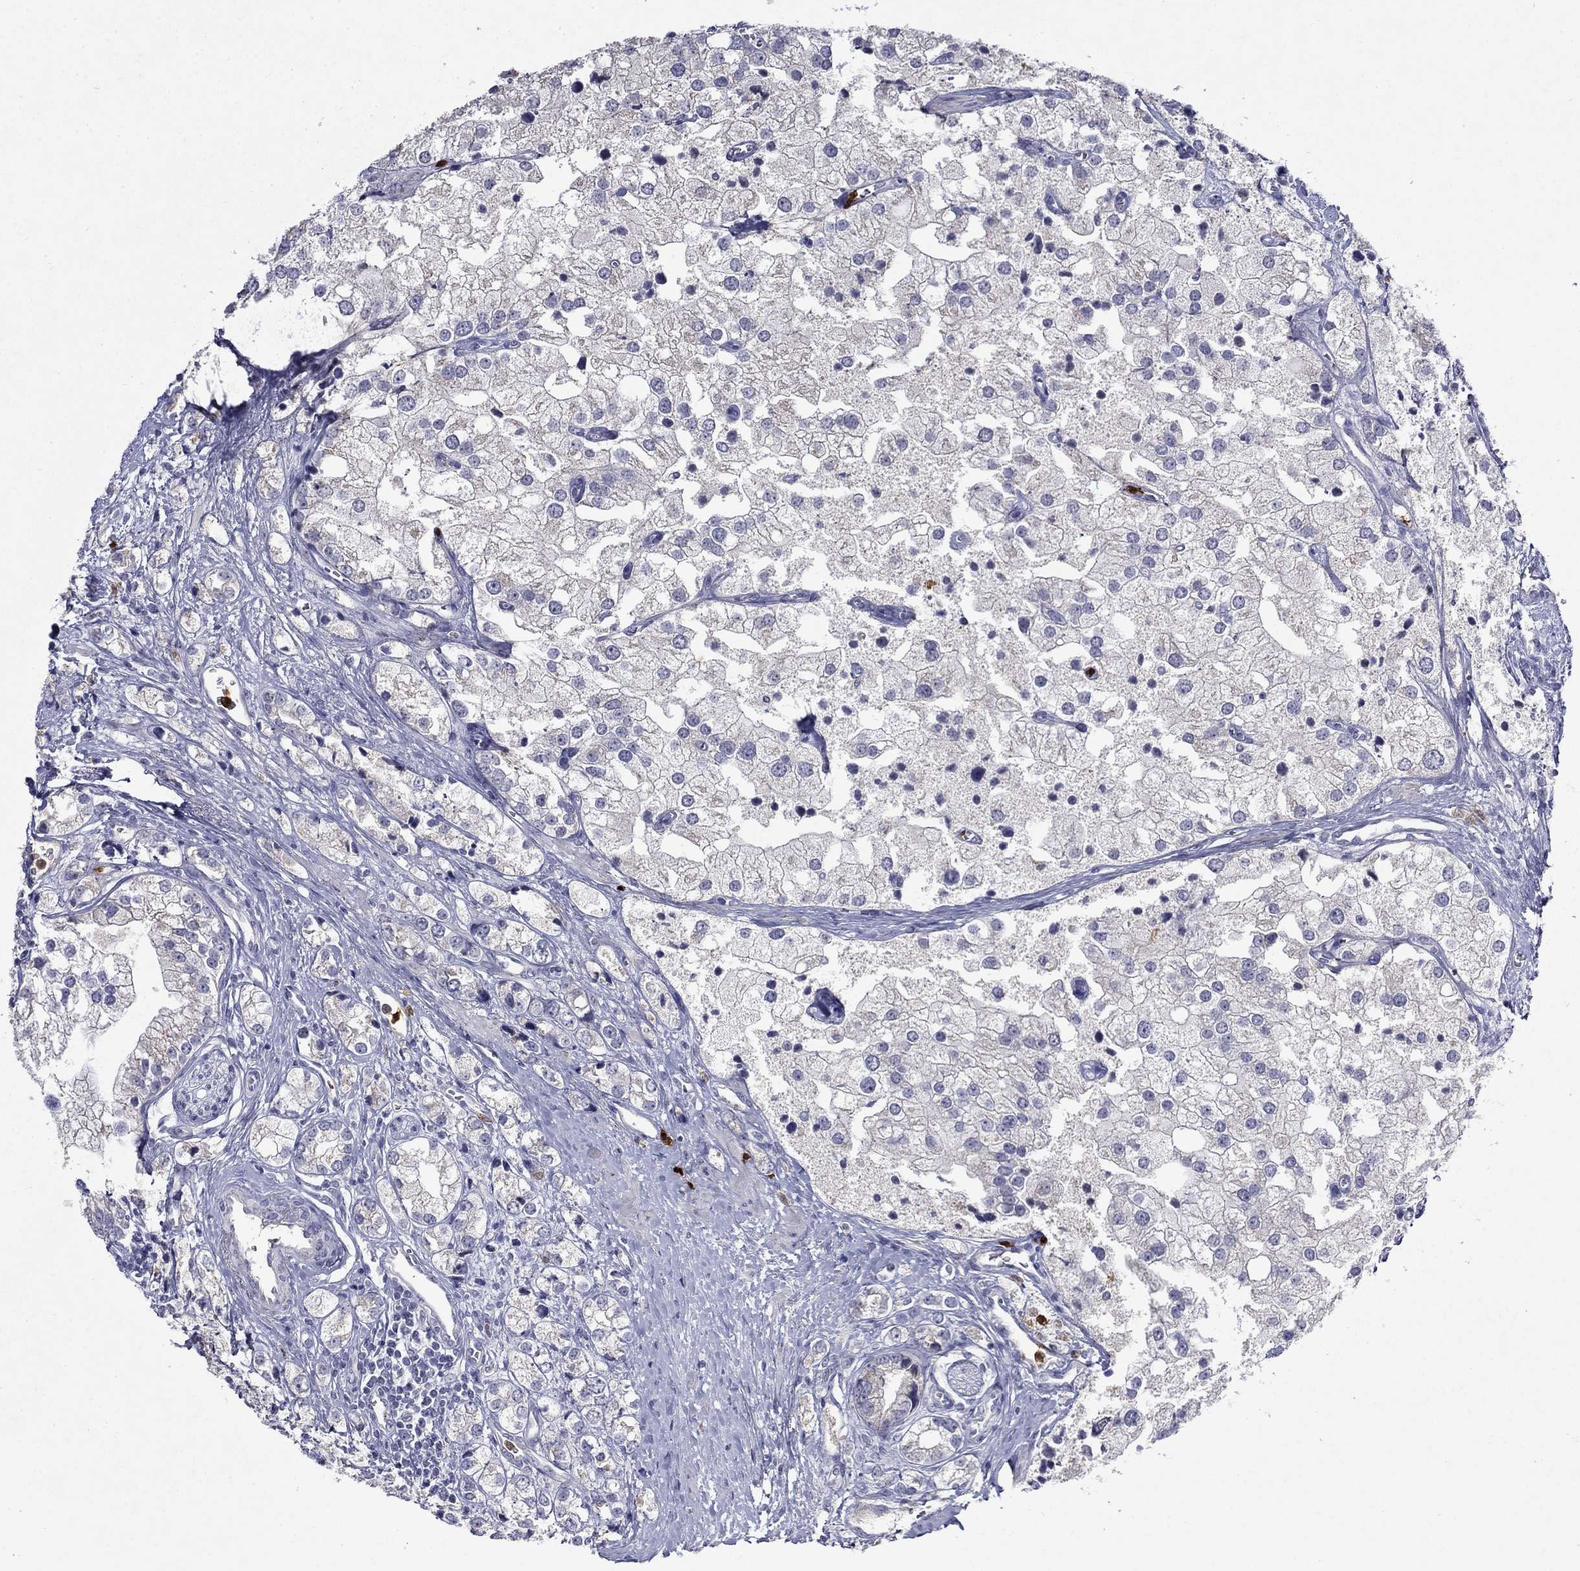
{"staining": {"intensity": "negative", "quantity": "none", "location": "none"}, "tissue": "prostate cancer", "cell_type": "Tumor cells", "image_type": "cancer", "snomed": [{"axis": "morphology", "description": "Adenocarcinoma, NOS"}, {"axis": "topography", "description": "Prostate and seminal vesicle, NOS"}, {"axis": "topography", "description": "Prostate"}], "caption": "DAB immunohistochemical staining of human adenocarcinoma (prostate) demonstrates no significant expression in tumor cells. (Brightfield microscopy of DAB (3,3'-diaminobenzidine) IHC at high magnification).", "gene": "IRF5", "patient": {"sex": "male", "age": 79}}